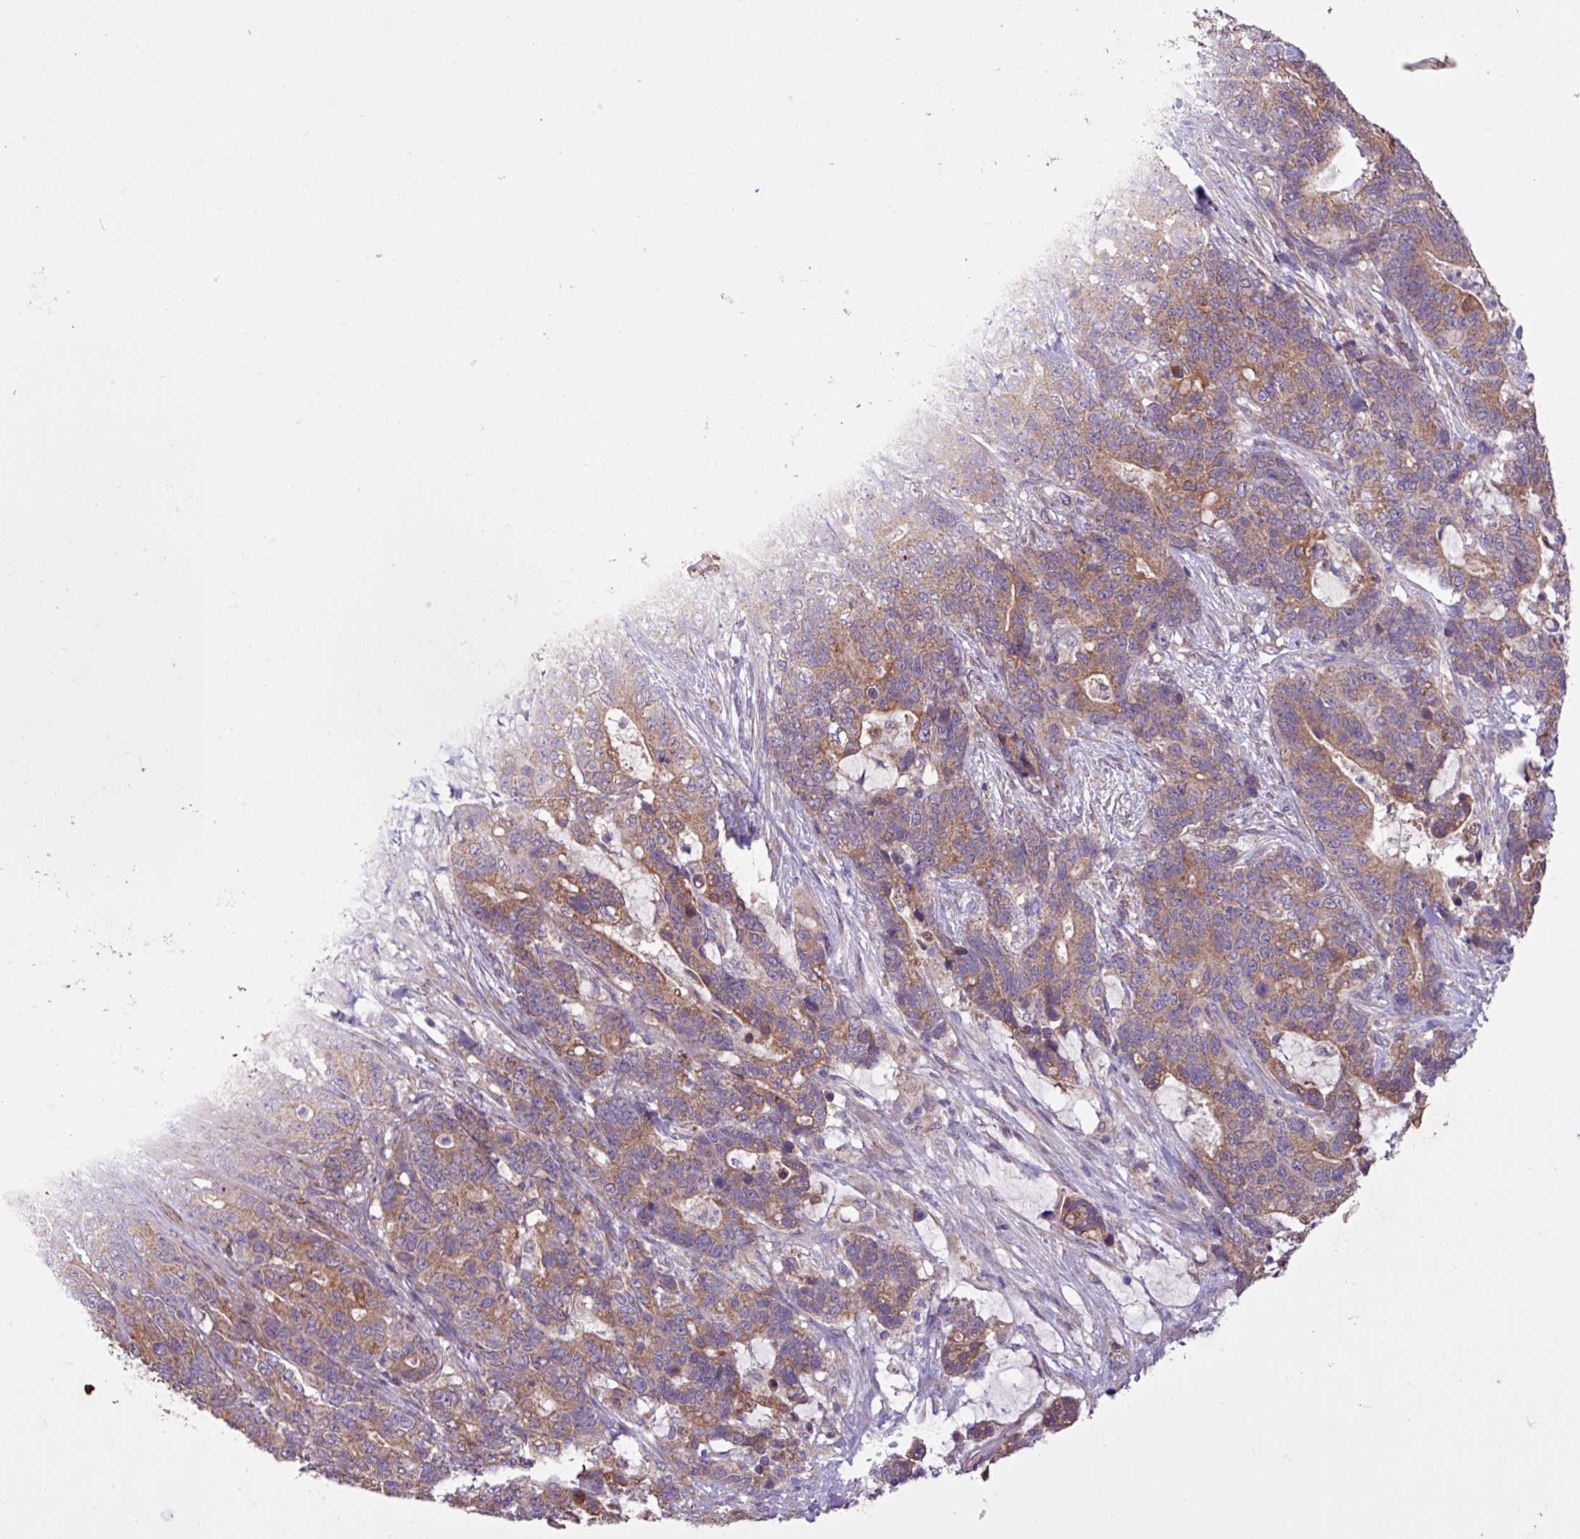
{"staining": {"intensity": "moderate", "quantity": ">75%", "location": "cytoplasmic/membranous"}, "tissue": "stomach cancer", "cell_type": "Tumor cells", "image_type": "cancer", "snomed": [{"axis": "morphology", "description": "Normal tissue, NOS"}, {"axis": "morphology", "description": "Adenocarcinoma, NOS"}, {"axis": "topography", "description": "Stomach"}], "caption": "Stomach cancer stained with IHC displays moderate cytoplasmic/membranous staining in about >75% of tumor cells.", "gene": "TIMM10B", "patient": {"sex": "female", "age": 64}}